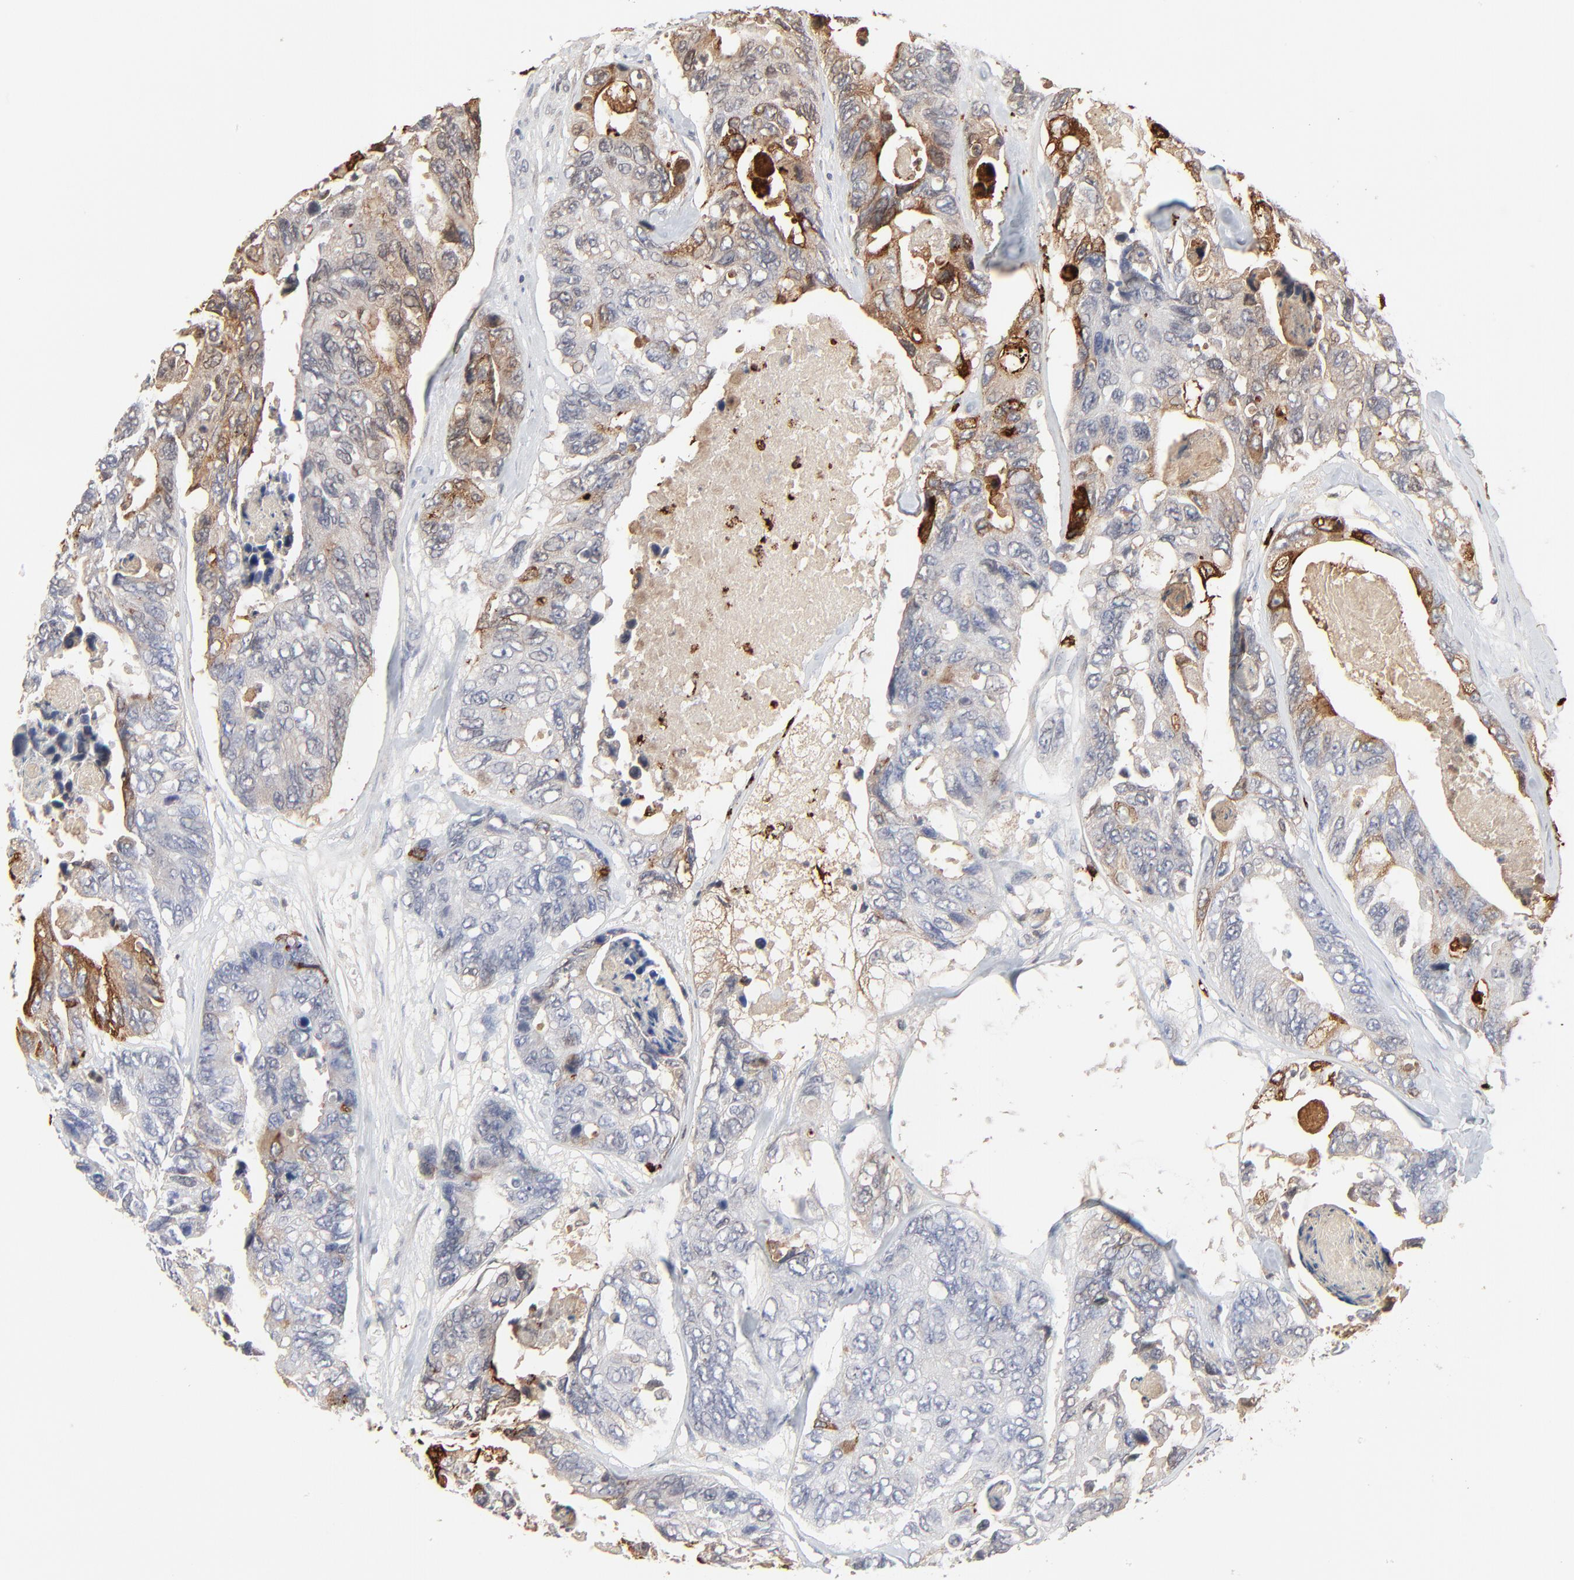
{"staining": {"intensity": "moderate", "quantity": "<25%", "location": "cytoplasmic/membranous"}, "tissue": "colorectal cancer", "cell_type": "Tumor cells", "image_type": "cancer", "snomed": [{"axis": "morphology", "description": "Adenocarcinoma, NOS"}, {"axis": "topography", "description": "Colon"}], "caption": "Protein staining exhibits moderate cytoplasmic/membranous expression in about <25% of tumor cells in colorectal cancer.", "gene": "LCN2", "patient": {"sex": "female", "age": 86}}